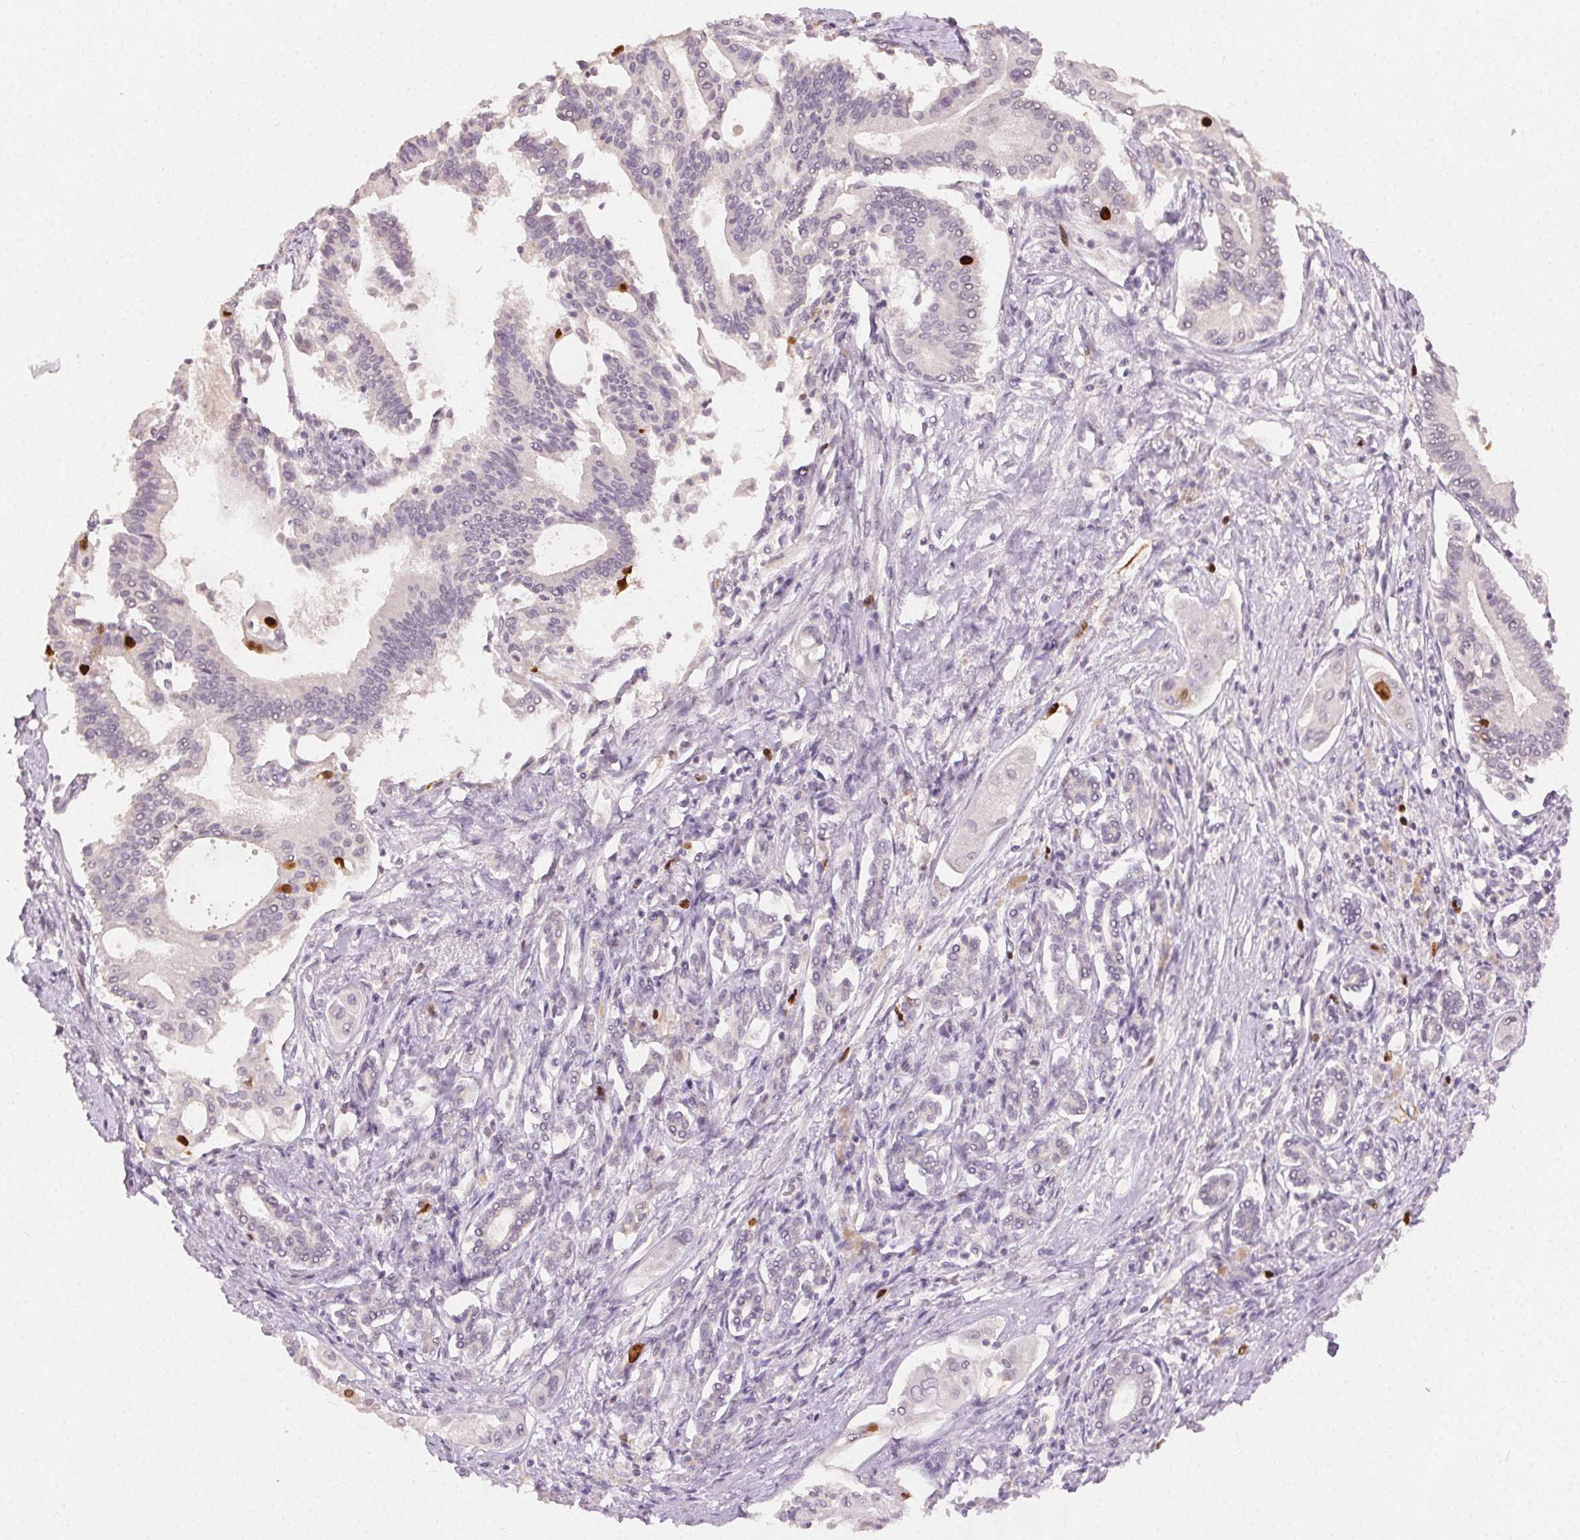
{"staining": {"intensity": "strong", "quantity": "<25%", "location": "nuclear"}, "tissue": "pancreatic cancer", "cell_type": "Tumor cells", "image_type": "cancer", "snomed": [{"axis": "morphology", "description": "Adenocarcinoma, NOS"}, {"axis": "topography", "description": "Pancreas"}], "caption": "Pancreatic cancer (adenocarcinoma) stained for a protein demonstrates strong nuclear positivity in tumor cells.", "gene": "ANLN", "patient": {"sex": "female", "age": 68}}